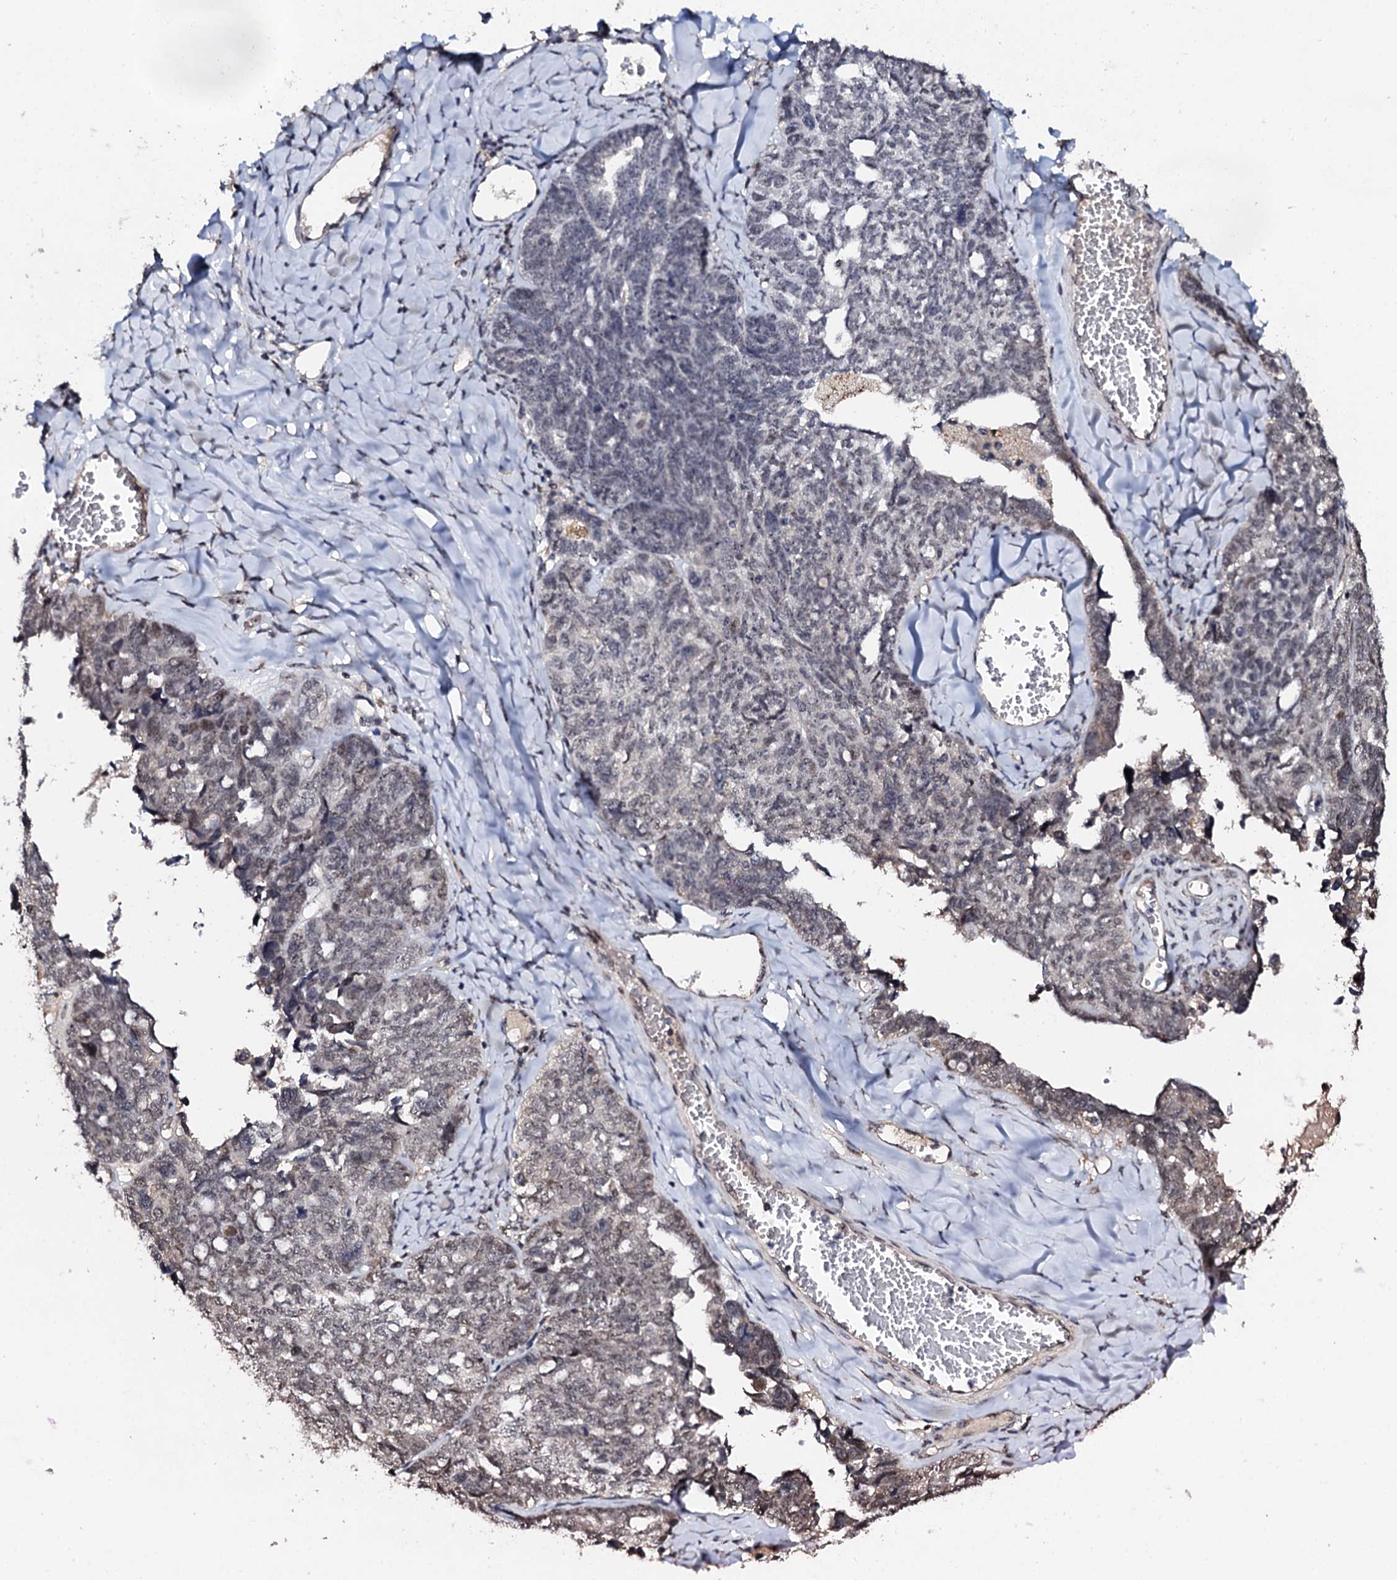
{"staining": {"intensity": "negative", "quantity": "none", "location": "none"}, "tissue": "ovarian cancer", "cell_type": "Tumor cells", "image_type": "cancer", "snomed": [{"axis": "morphology", "description": "Cystadenocarcinoma, serous, NOS"}, {"axis": "topography", "description": "Ovary"}], "caption": "Immunohistochemistry of human ovarian serous cystadenocarcinoma demonstrates no positivity in tumor cells. The staining was performed using DAB to visualize the protein expression in brown, while the nuclei were stained in blue with hematoxylin (Magnification: 20x).", "gene": "FAM111A", "patient": {"sex": "female", "age": 79}}